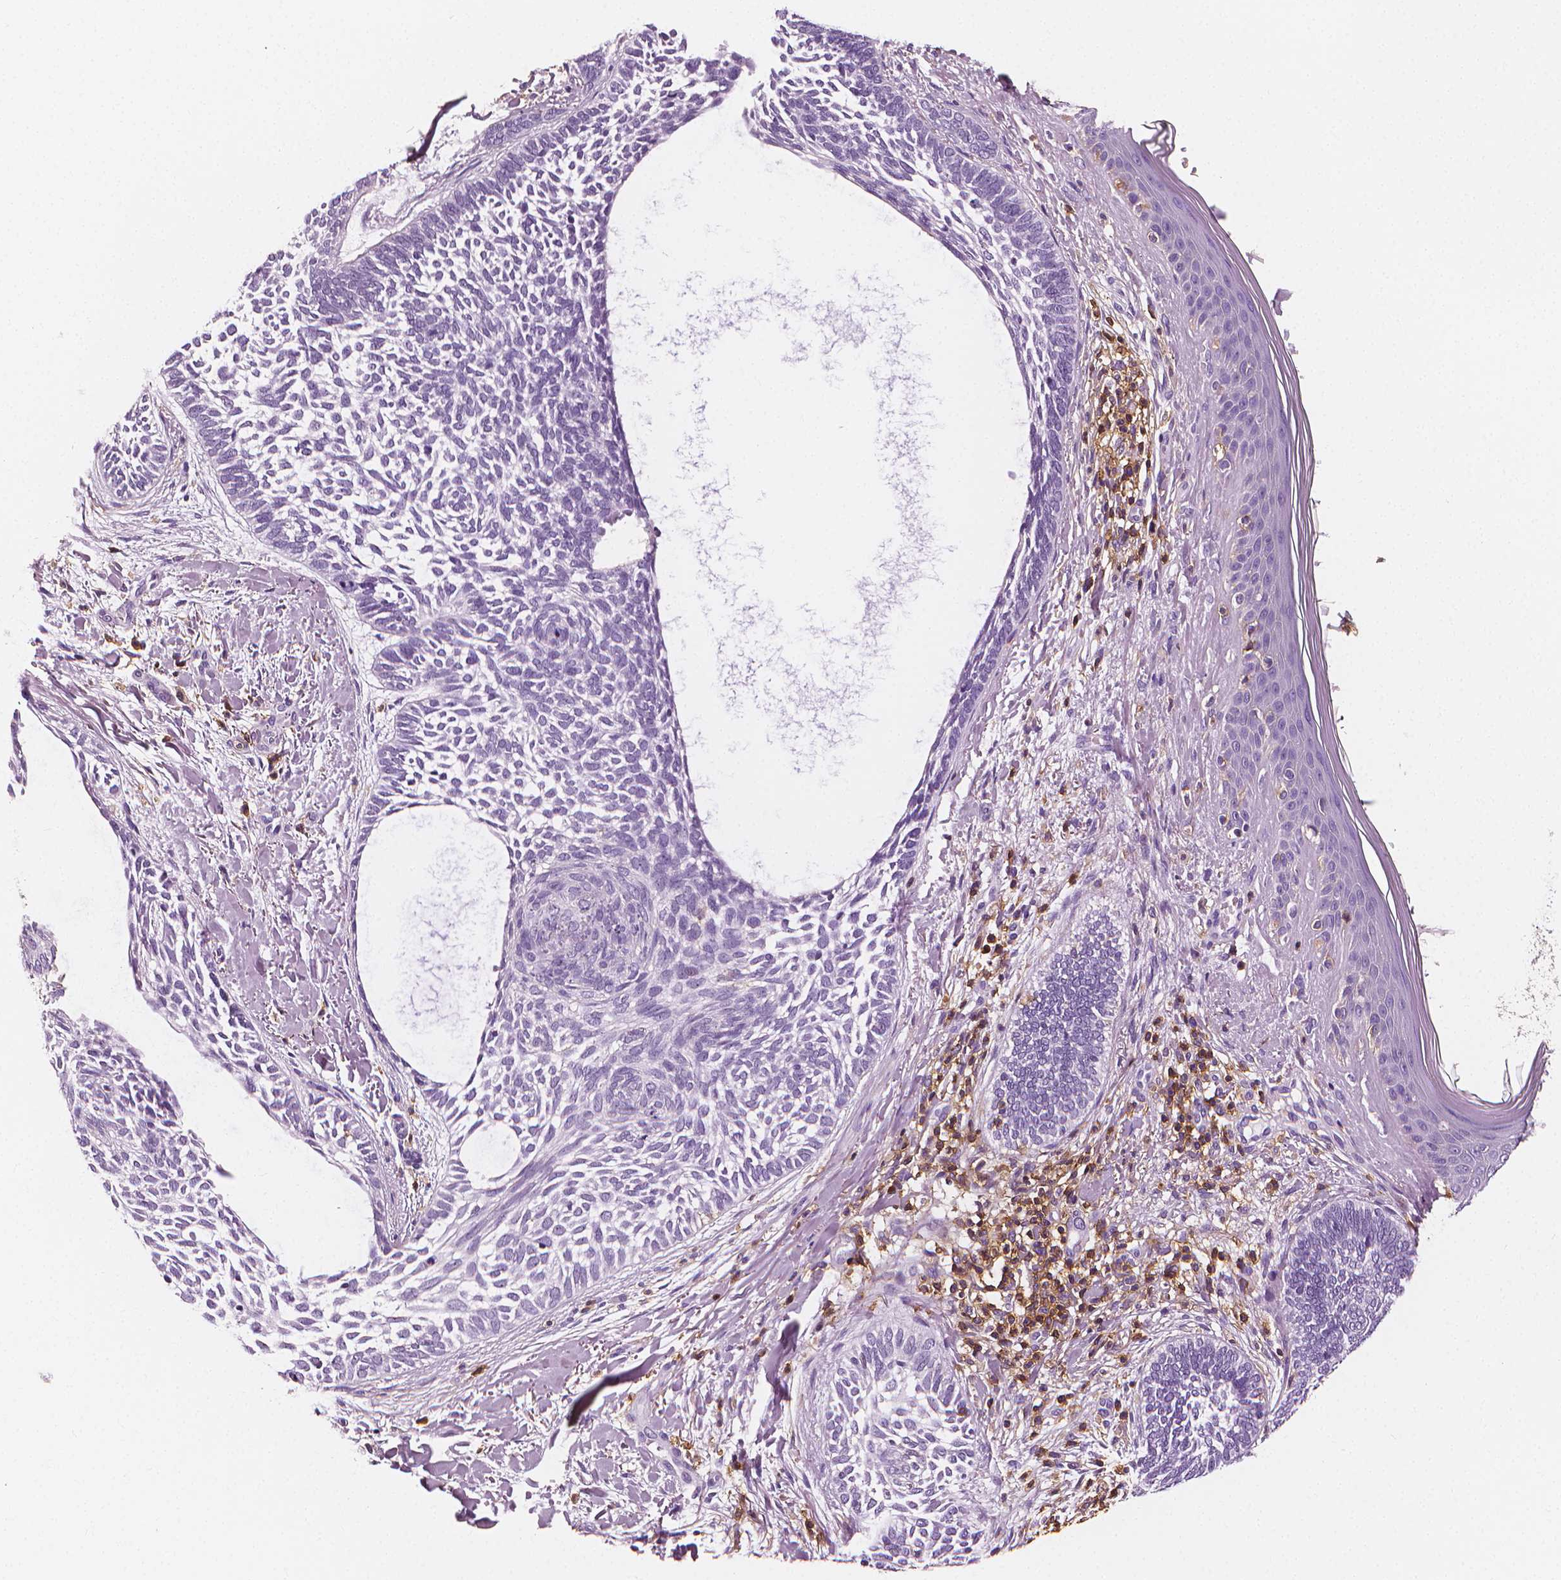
{"staining": {"intensity": "negative", "quantity": "none", "location": "none"}, "tissue": "skin cancer", "cell_type": "Tumor cells", "image_type": "cancer", "snomed": [{"axis": "morphology", "description": "Normal tissue, NOS"}, {"axis": "morphology", "description": "Basal cell carcinoma"}, {"axis": "topography", "description": "Skin"}], "caption": "The micrograph demonstrates no significant staining in tumor cells of skin cancer (basal cell carcinoma). (DAB (3,3'-diaminobenzidine) IHC, high magnification).", "gene": "PTPRC", "patient": {"sex": "male", "age": 46}}